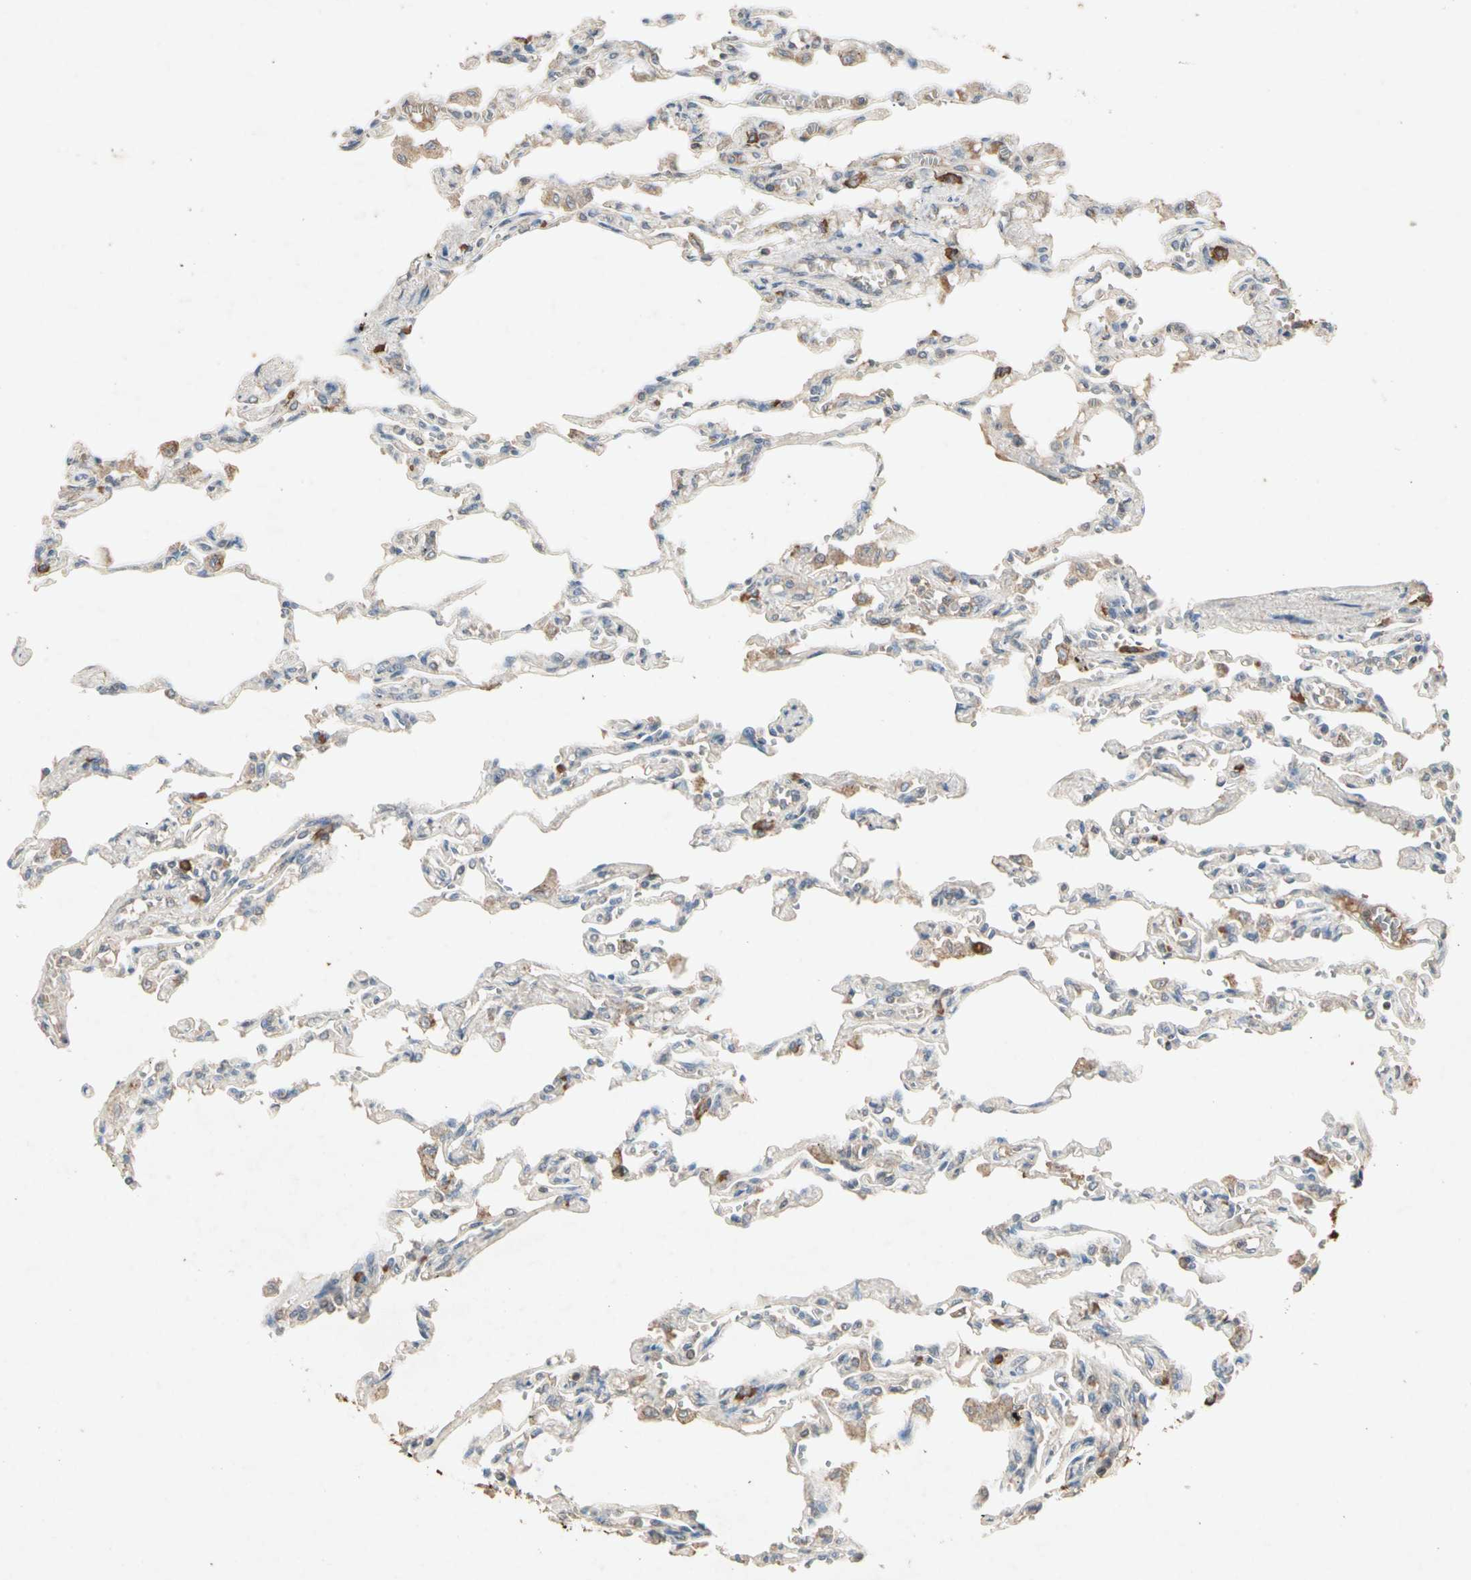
{"staining": {"intensity": "negative", "quantity": "none", "location": "none"}, "tissue": "lung", "cell_type": "Alveolar cells", "image_type": "normal", "snomed": [{"axis": "morphology", "description": "Normal tissue, NOS"}, {"axis": "topography", "description": "Lung"}], "caption": "Alveolar cells show no significant expression in normal lung. (IHC, brightfield microscopy, high magnification).", "gene": "GPLD1", "patient": {"sex": "male", "age": 21}}